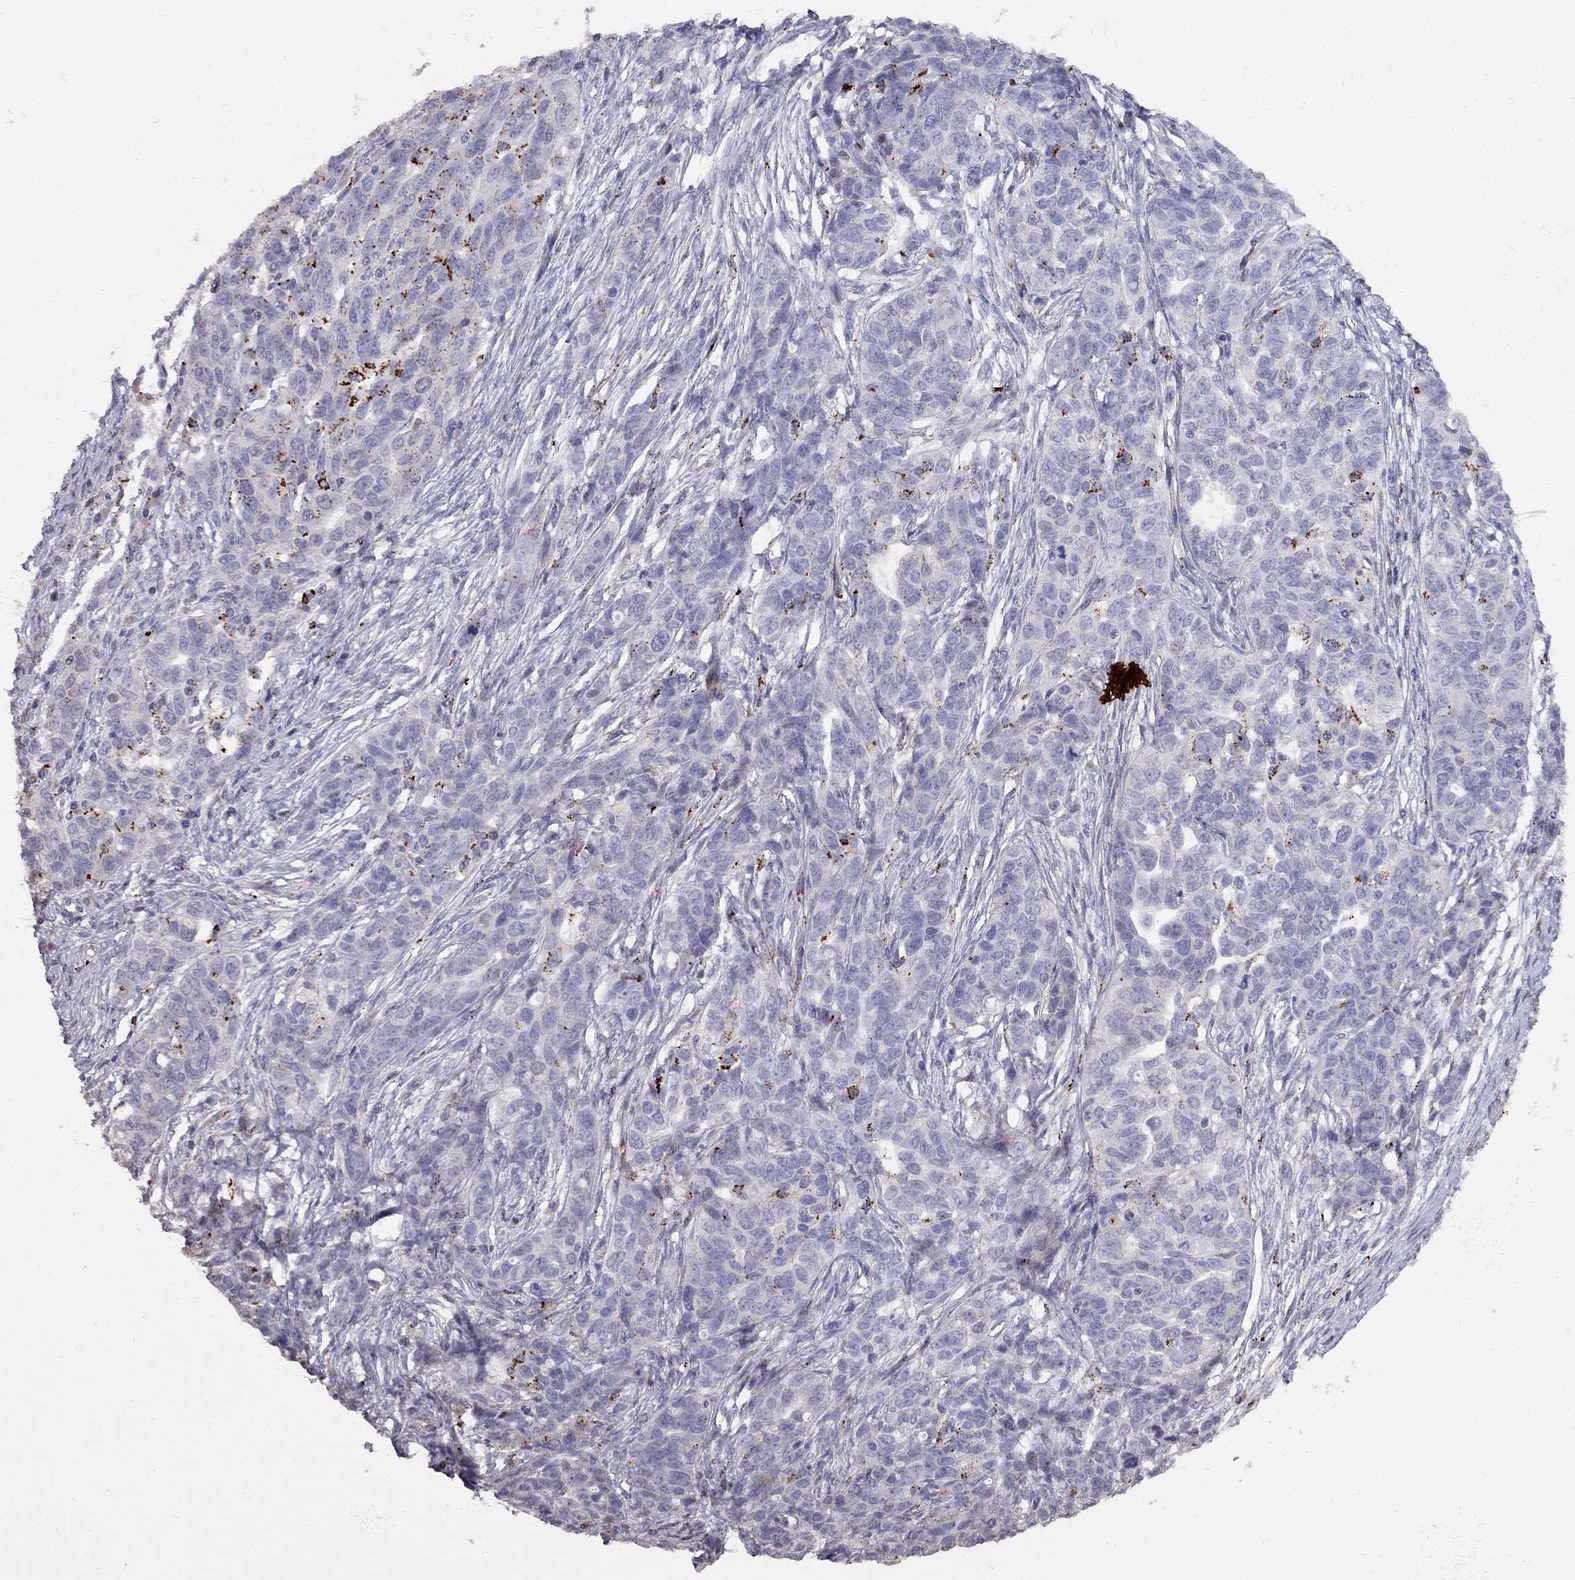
{"staining": {"intensity": "negative", "quantity": "none", "location": "none"}, "tissue": "ovarian cancer", "cell_type": "Tumor cells", "image_type": "cancer", "snomed": [{"axis": "morphology", "description": "Cystadenocarcinoma, serous, NOS"}, {"axis": "topography", "description": "Ovary"}], "caption": "This is a image of IHC staining of ovarian serous cystadenocarcinoma, which shows no positivity in tumor cells.", "gene": "MAGEB4", "patient": {"sex": "female", "age": 71}}